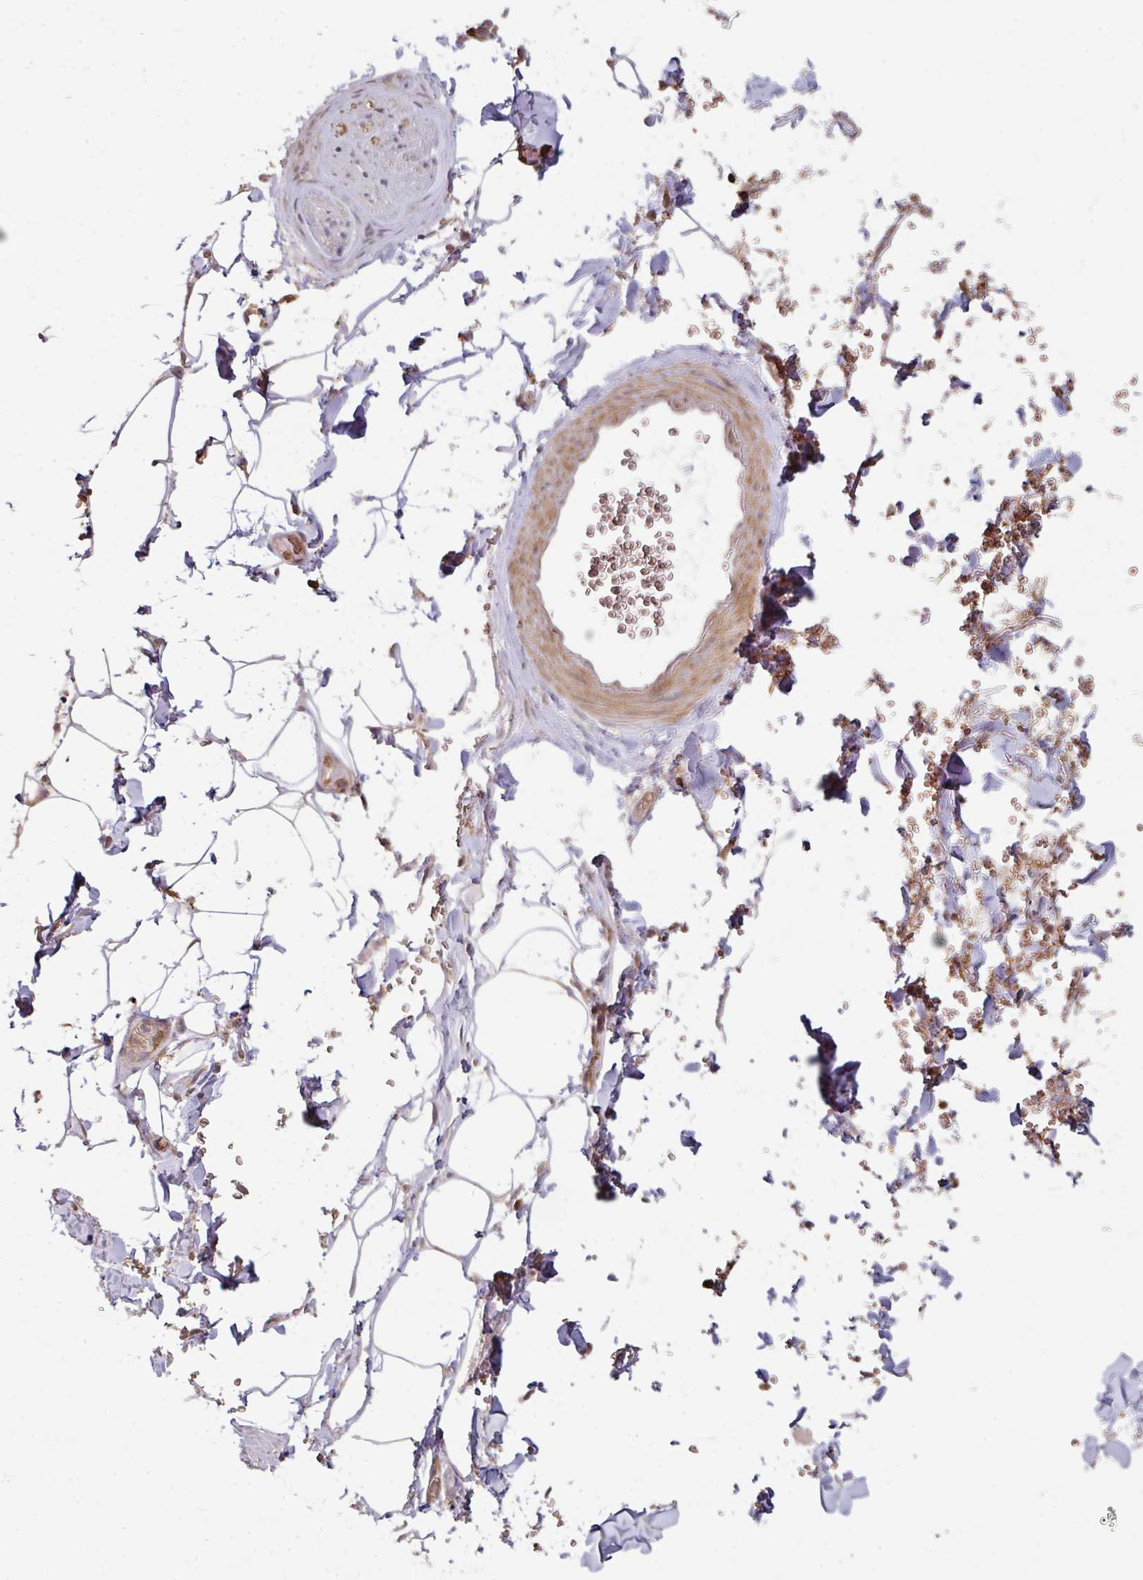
{"staining": {"intensity": "negative", "quantity": "none", "location": "none"}, "tissue": "adipose tissue", "cell_type": "Adipocytes", "image_type": "normal", "snomed": [{"axis": "morphology", "description": "Normal tissue, NOS"}, {"axis": "topography", "description": "Rectum"}, {"axis": "topography", "description": "Peripheral nerve tissue"}], "caption": "Immunohistochemistry photomicrograph of benign adipose tissue: human adipose tissue stained with DAB (3,3'-diaminobenzidine) reveals no significant protein expression in adipocytes.", "gene": "OLFML2B", "patient": {"sex": "female", "age": 69}}